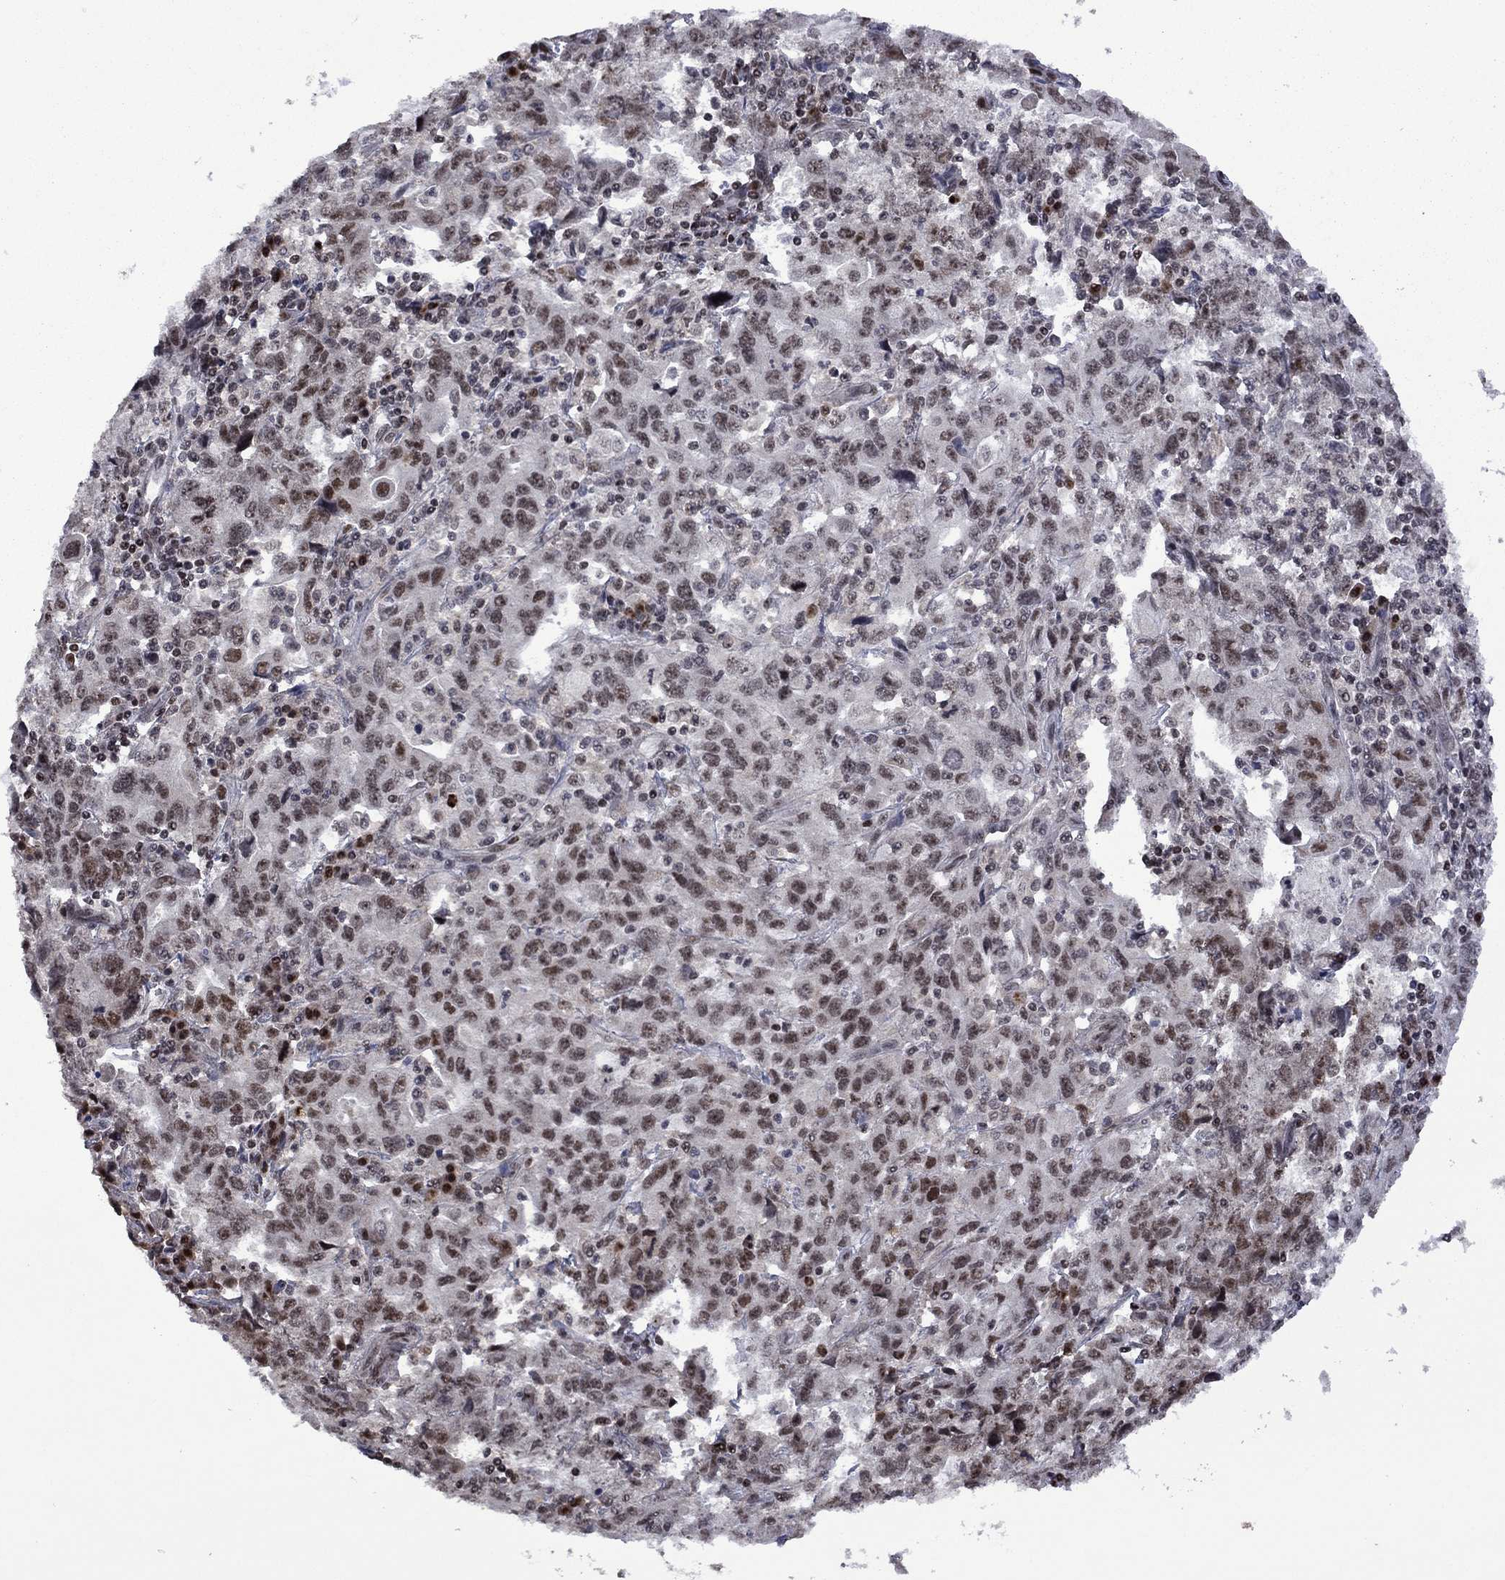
{"staining": {"intensity": "moderate", "quantity": "<25%", "location": "nuclear"}, "tissue": "stomach cancer", "cell_type": "Tumor cells", "image_type": "cancer", "snomed": [{"axis": "morphology", "description": "Adenocarcinoma, NOS"}, {"axis": "topography", "description": "Stomach, upper"}], "caption": "Human stomach cancer stained with a protein marker reveals moderate staining in tumor cells.", "gene": "FBL", "patient": {"sex": "male", "age": 85}}